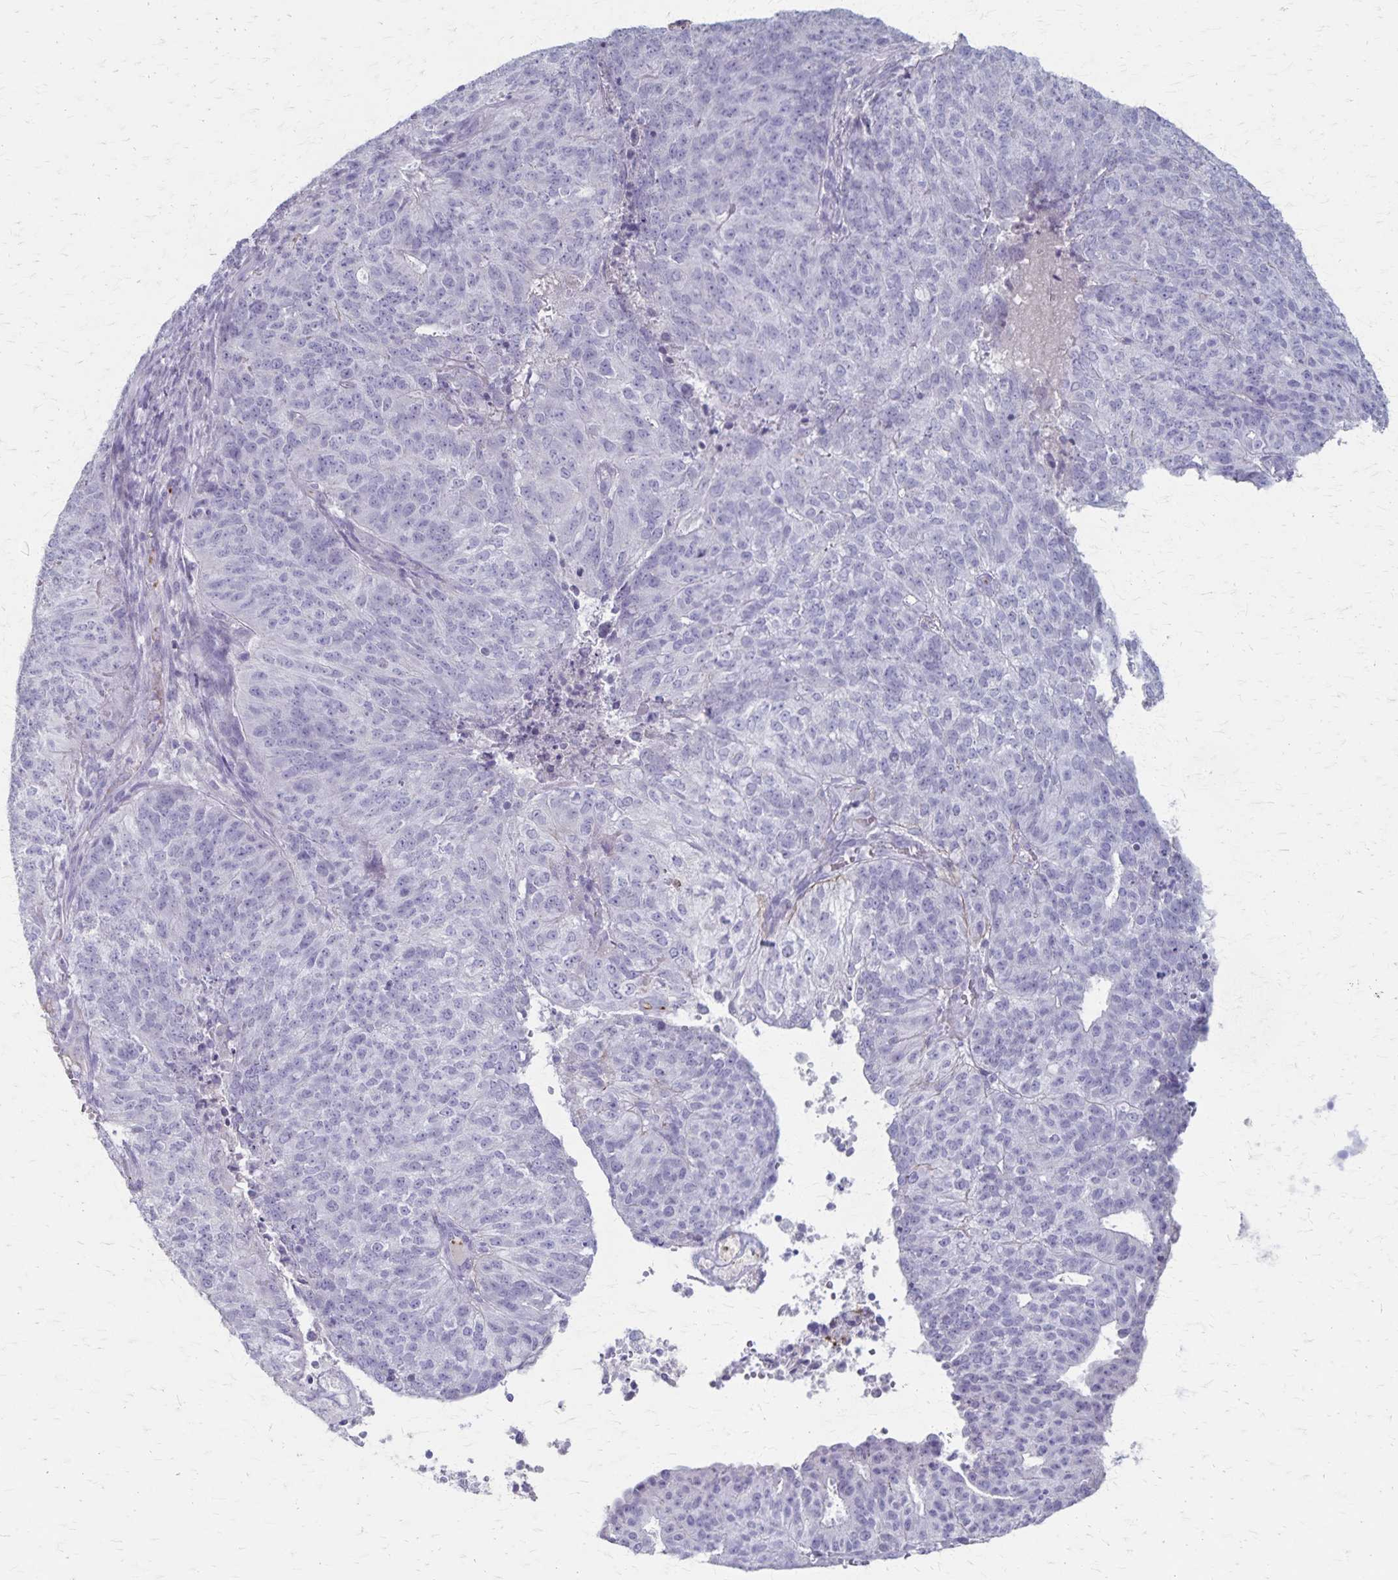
{"staining": {"intensity": "negative", "quantity": "none", "location": "none"}, "tissue": "endometrial cancer", "cell_type": "Tumor cells", "image_type": "cancer", "snomed": [{"axis": "morphology", "description": "Adenocarcinoma, NOS"}, {"axis": "topography", "description": "Endometrium"}], "caption": "High power microscopy micrograph of an immunohistochemistry (IHC) photomicrograph of endometrial adenocarcinoma, revealing no significant expression in tumor cells. (DAB immunohistochemistry, high magnification).", "gene": "RASL10B", "patient": {"sex": "female", "age": 82}}